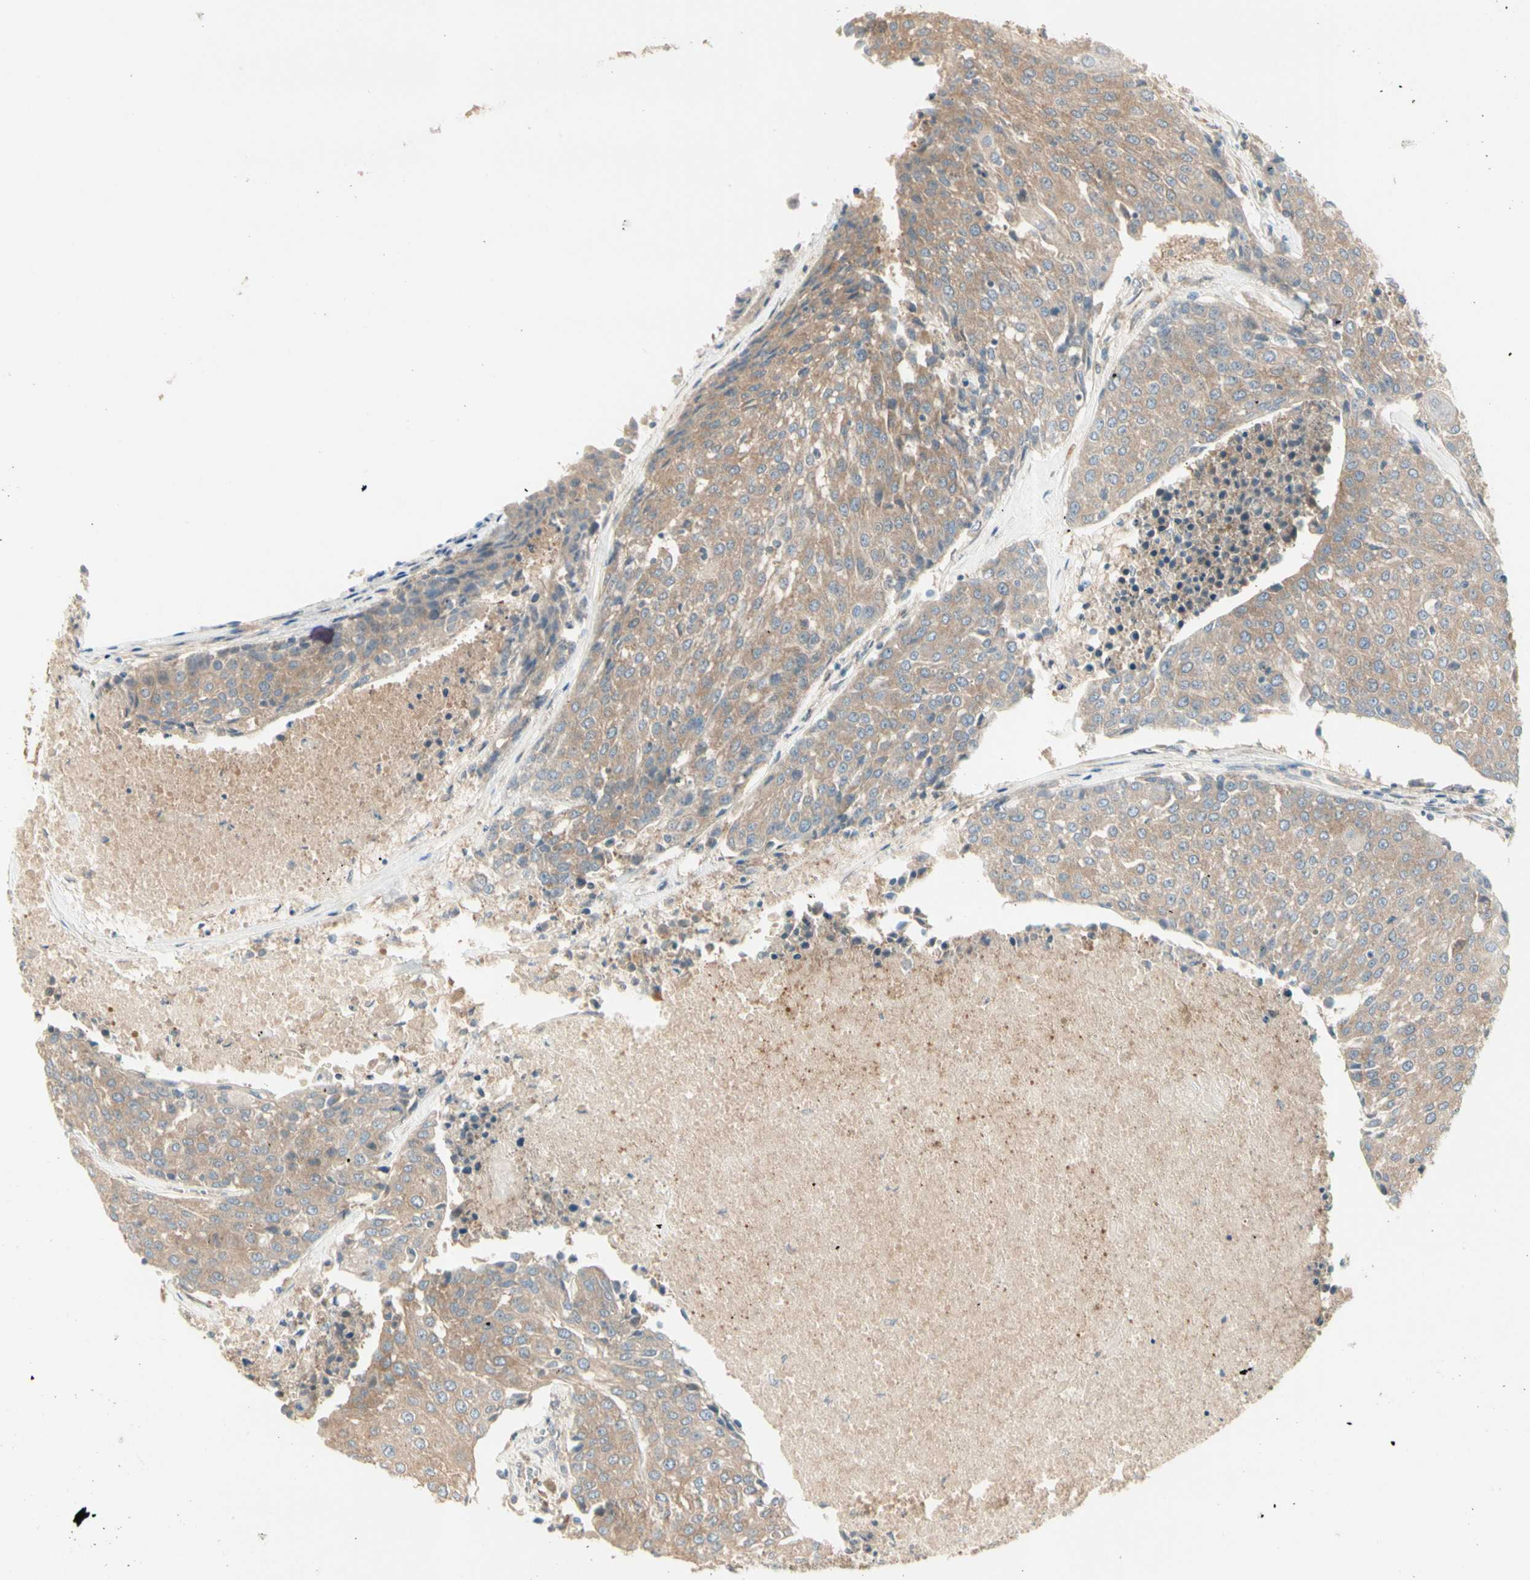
{"staining": {"intensity": "moderate", "quantity": ">75%", "location": "cytoplasmic/membranous"}, "tissue": "urothelial cancer", "cell_type": "Tumor cells", "image_type": "cancer", "snomed": [{"axis": "morphology", "description": "Urothelial carcinoma, High grade"}, {"axis": "topography", "description": "Urinary bladder"}], "caption": "Moderate cytoplasmic/membranous staining for a protein is identified in approximately >75% of tumor cells of urothelial cancer using immunohistochemistry.", "gene": "IRAG1", "patient": {"sex": "female", "age": 85}}